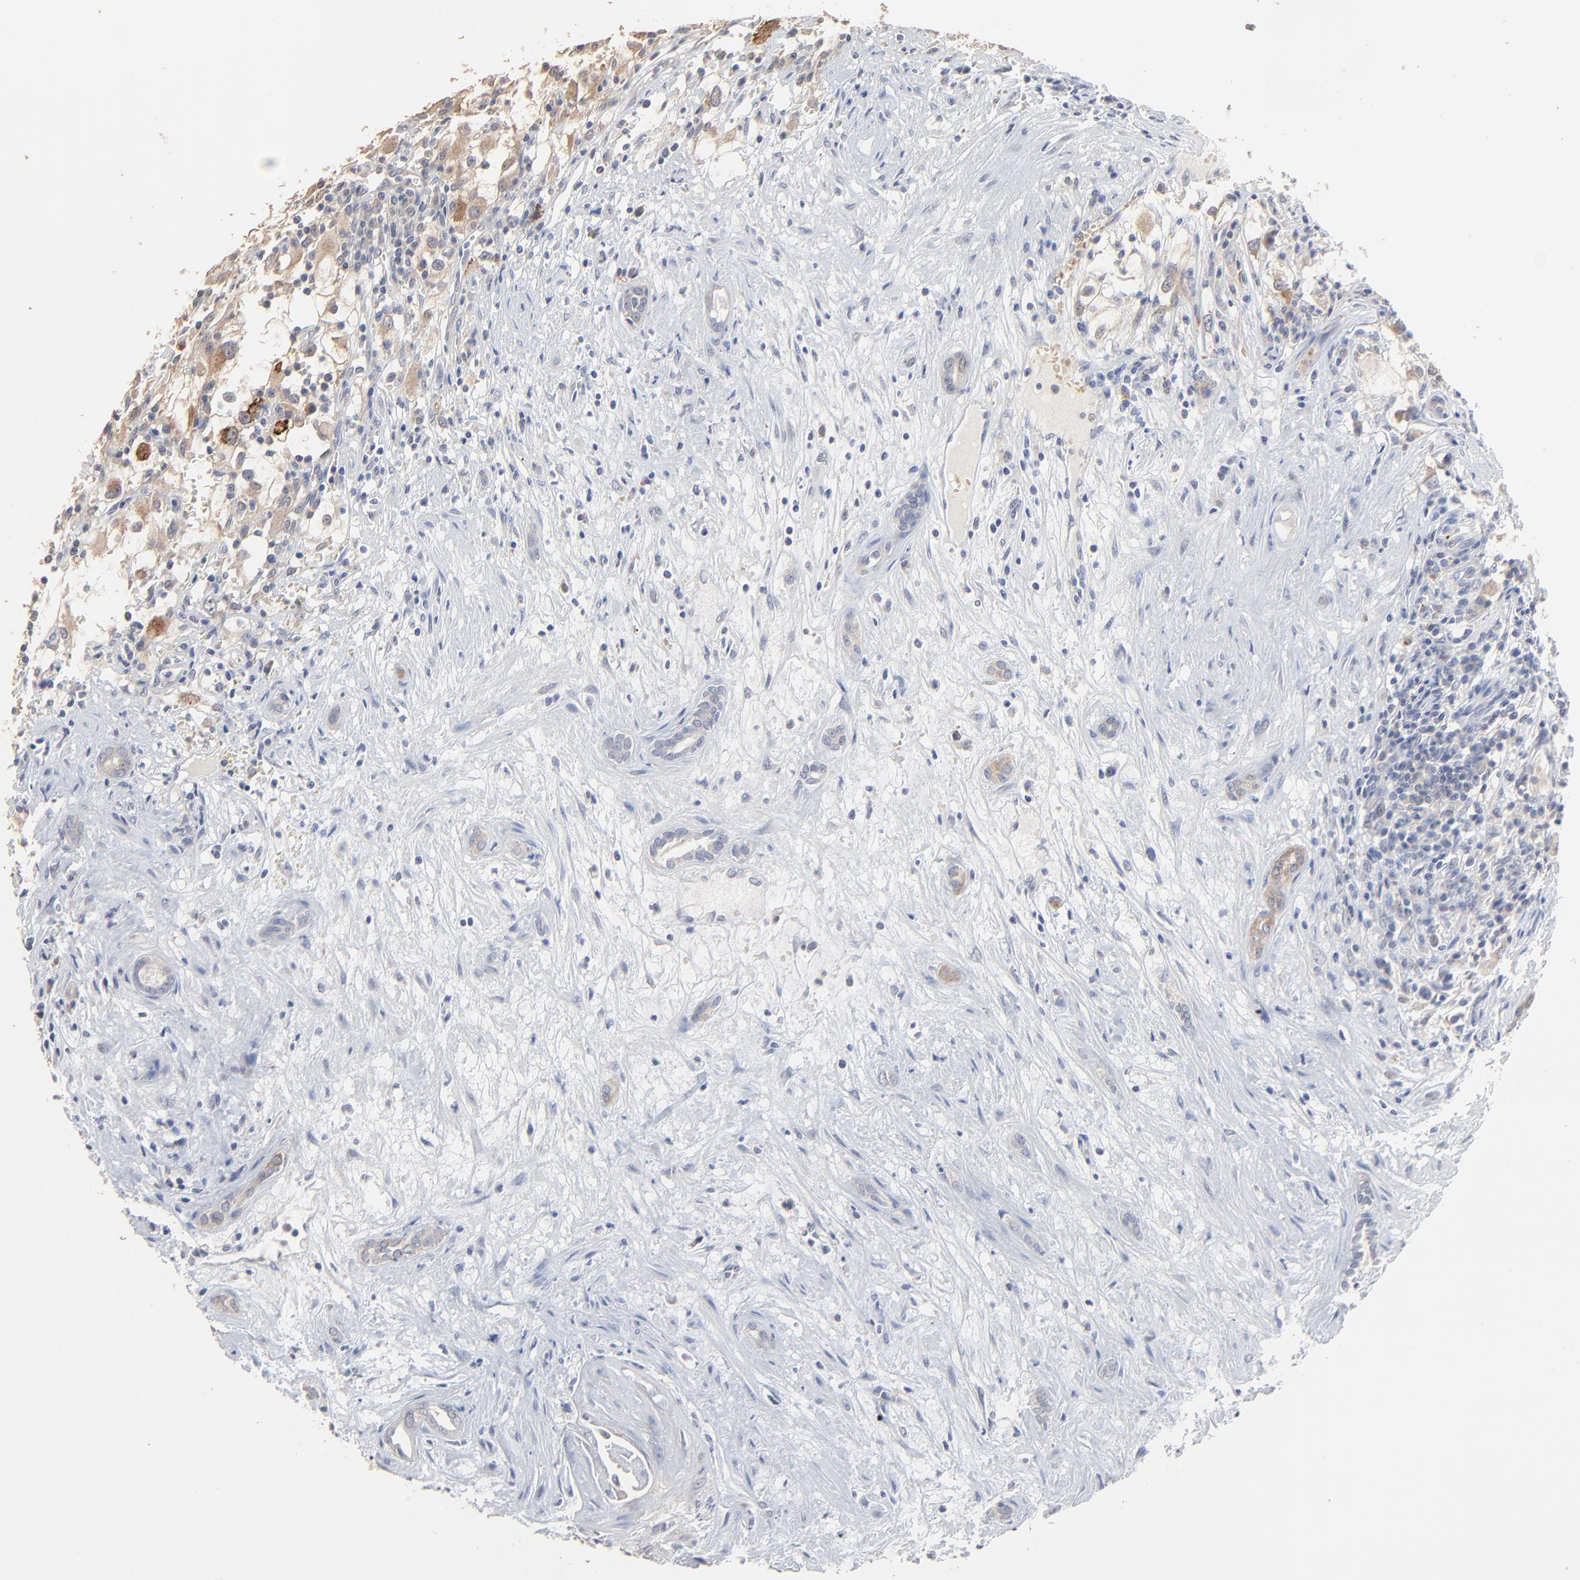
{"staining": {"intensity": "moderate", "quantity": ">75%", "location": "cytoplasmic/membranous"}, "tissue": "renal cancer", "cell_type": "Tumor cells", "image_type": "cancer", "snomed": [{"axis": "morphology", "description": "Adenocarcinoma, NOS"}, {"axis": "topography", "description": "Kidney"}], "caption": "Immunohistochemical staining of human renal adenocarcinoma exhibits medium levels of moderate cytoplasmic/membranous protein expression in about >75% of tumor cells.", "gene": "FANCB", "patient": {"sex": "female", "age": 52}}